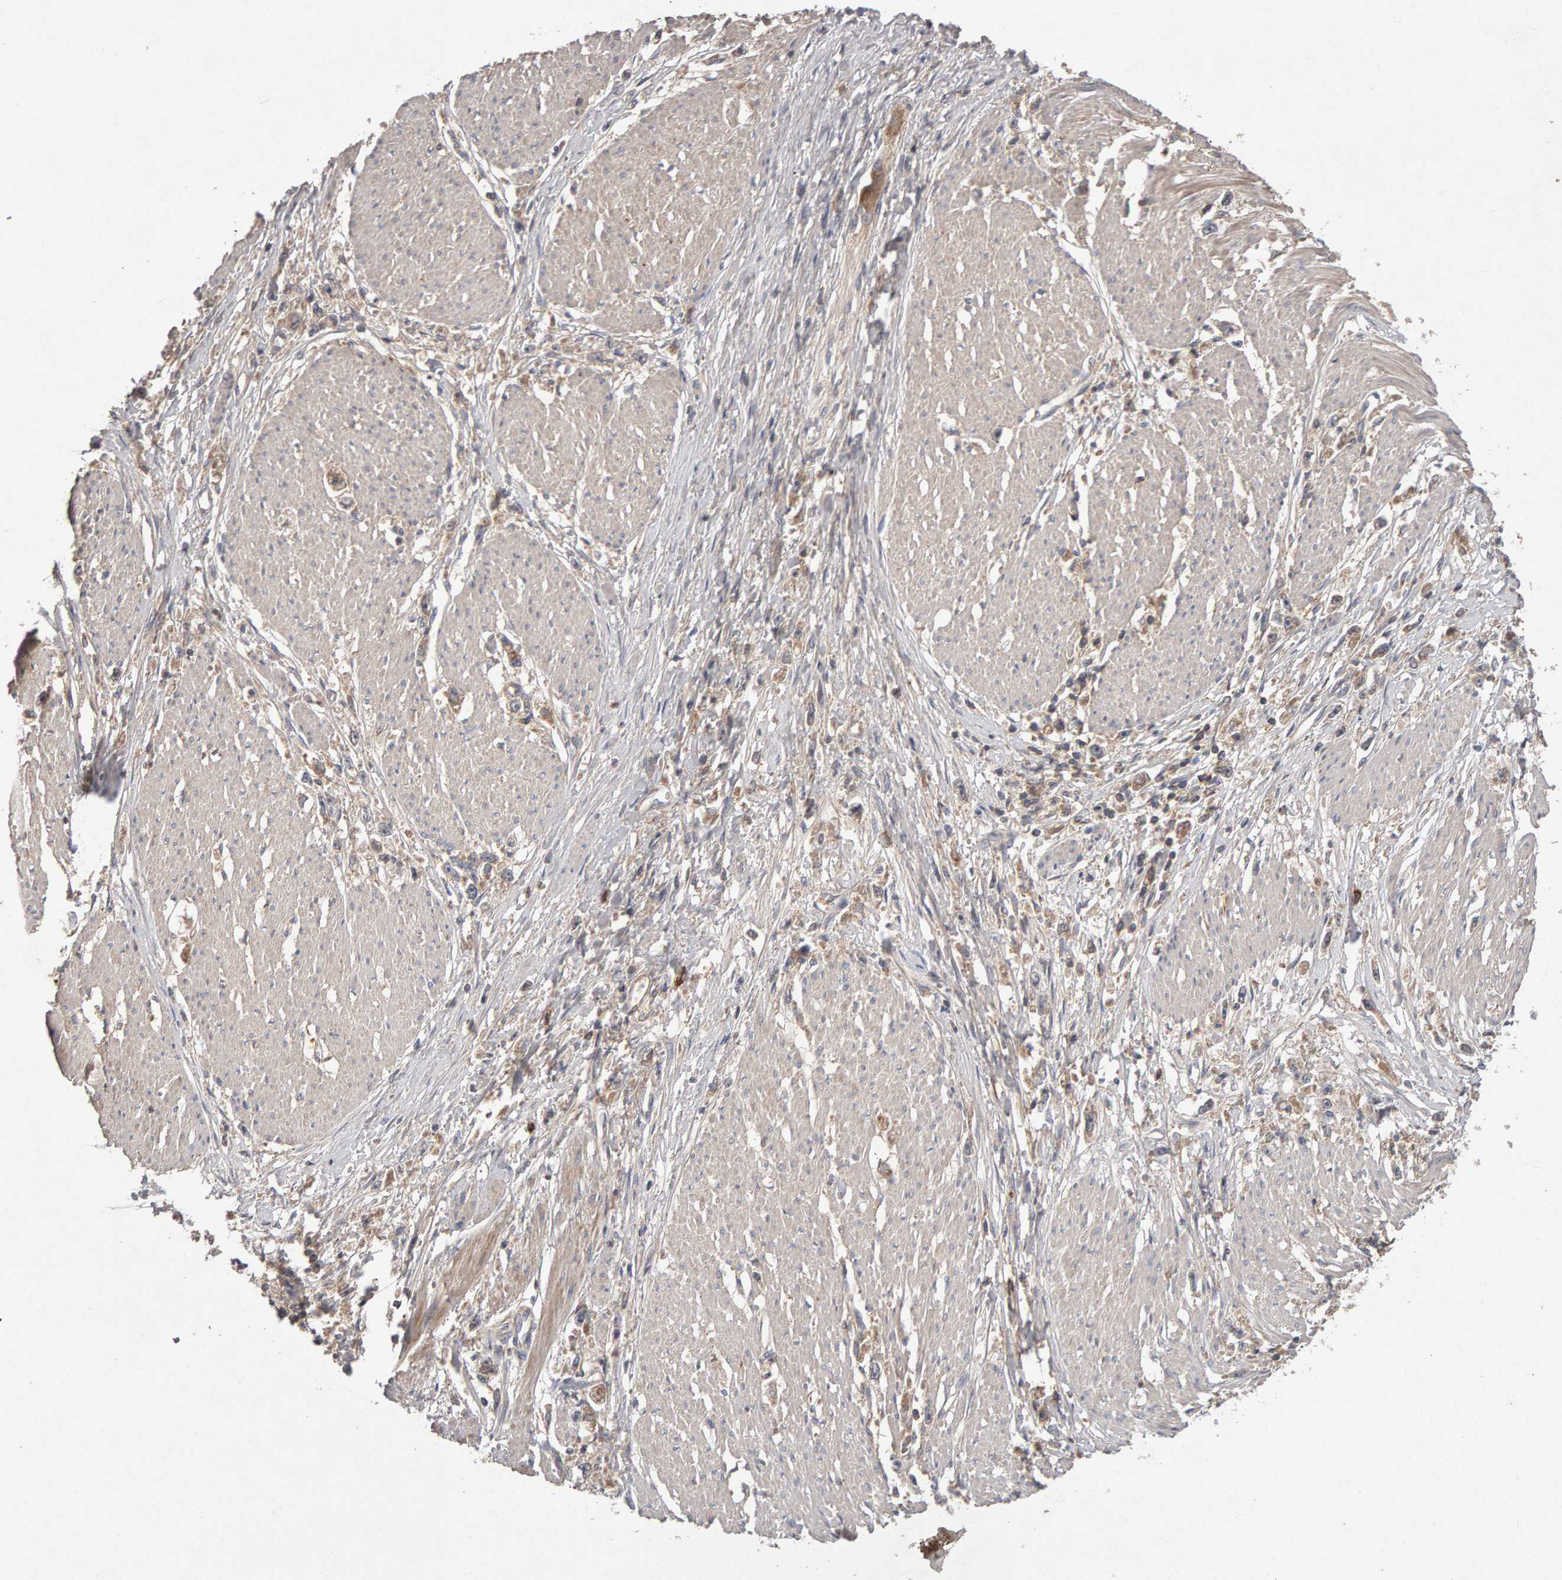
{"staining": {"intensity": "weak", "quantity": ">75%", "location": "cytoplasmic/membranous"}, "tissue": "stomach cancer", "cell_type": "Tumor cells", "image_type": "cancer", "snomed": [{"axis": "morphology", "description": "Adenocarcinoma, NOS"}, {"axis": "topography", "description": "Stomach"}], "caption": "Human stomach cancer stained with a brown dye exhibits weak cytoplasmic/membranous positive expression in approximately >75% of tumor cells.", "gene": "PGS1", "patient": {"sex": "female", "age": 59}}